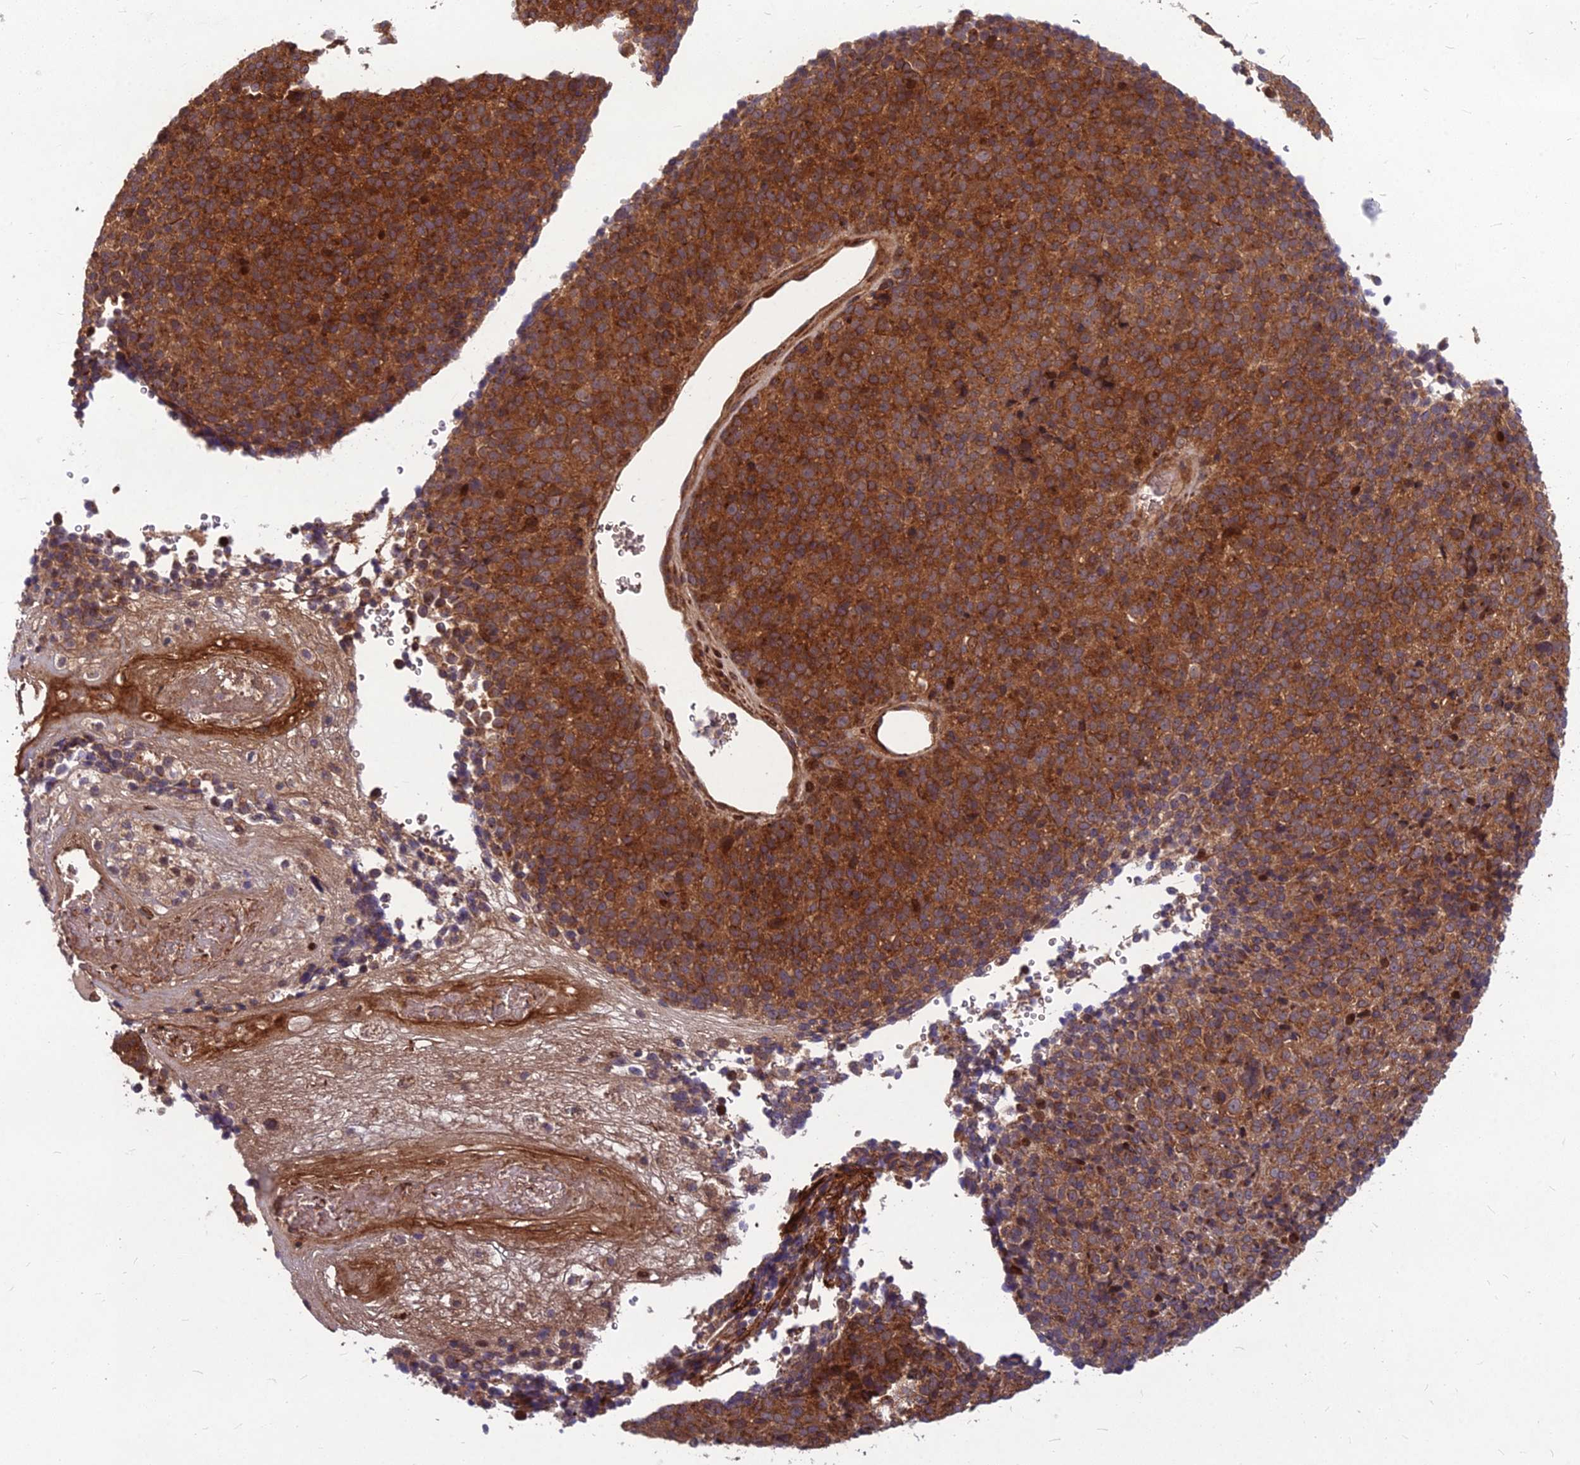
{"staining": {"intensity": "strong", "quantity": ">75%", "location": "cytoplasmic/membranous"}, "tissue": "melanoma", "cell_type": "Tumor cells", "image_type": "cancer", "snomed": [{"axis": "morphology", "description": "Malignant melanoma, Metastatic site"}, {"axis": "topography", "description": "Brain"}], "caption": "An image of melanoma stained for a protein demonstrates strong cytoplasmic/membranous brown staining in tumor cells.", "gene": "MFSD8", "patient": {"sex": "female", "age": 56}}